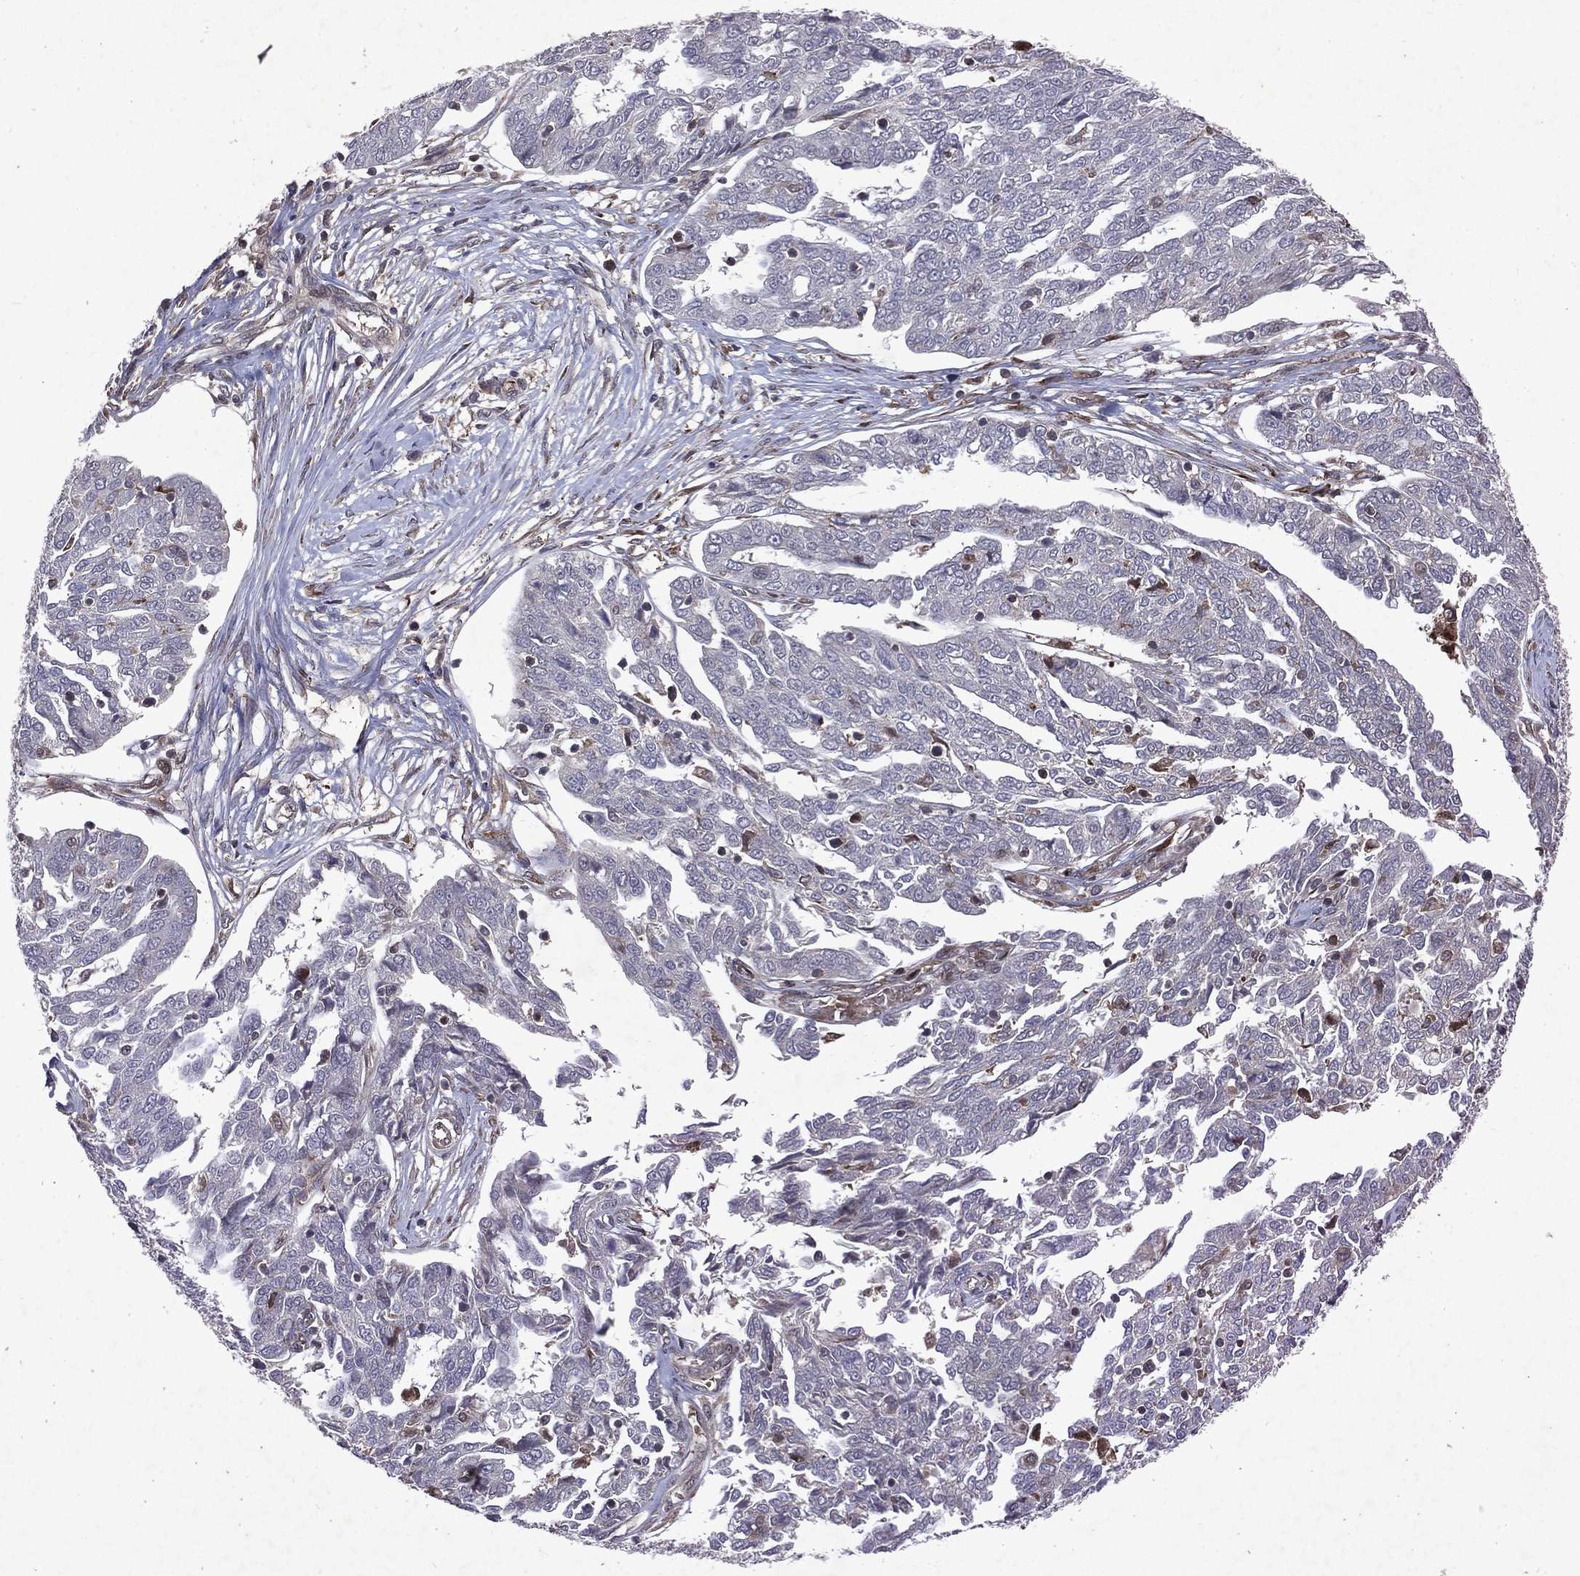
{"staining": {"intensity": "negative", "quantity": "none", "location": "none"}, "tissue": "ovarian cancer", "cell_type": "Tumor cells", "image_type": "cancer", "snomed": [{"axis": "morphology", "description": "Cystadenocarcinoma, serous, NOS"}, {"axis": "topography", "description": "Ovary"}], "caption": "Protein analysis of ovarian cancer reveals no significant expression in tumor cells.", "gene": "MTAP", "patient": {"sex": "female", "age": 67}}